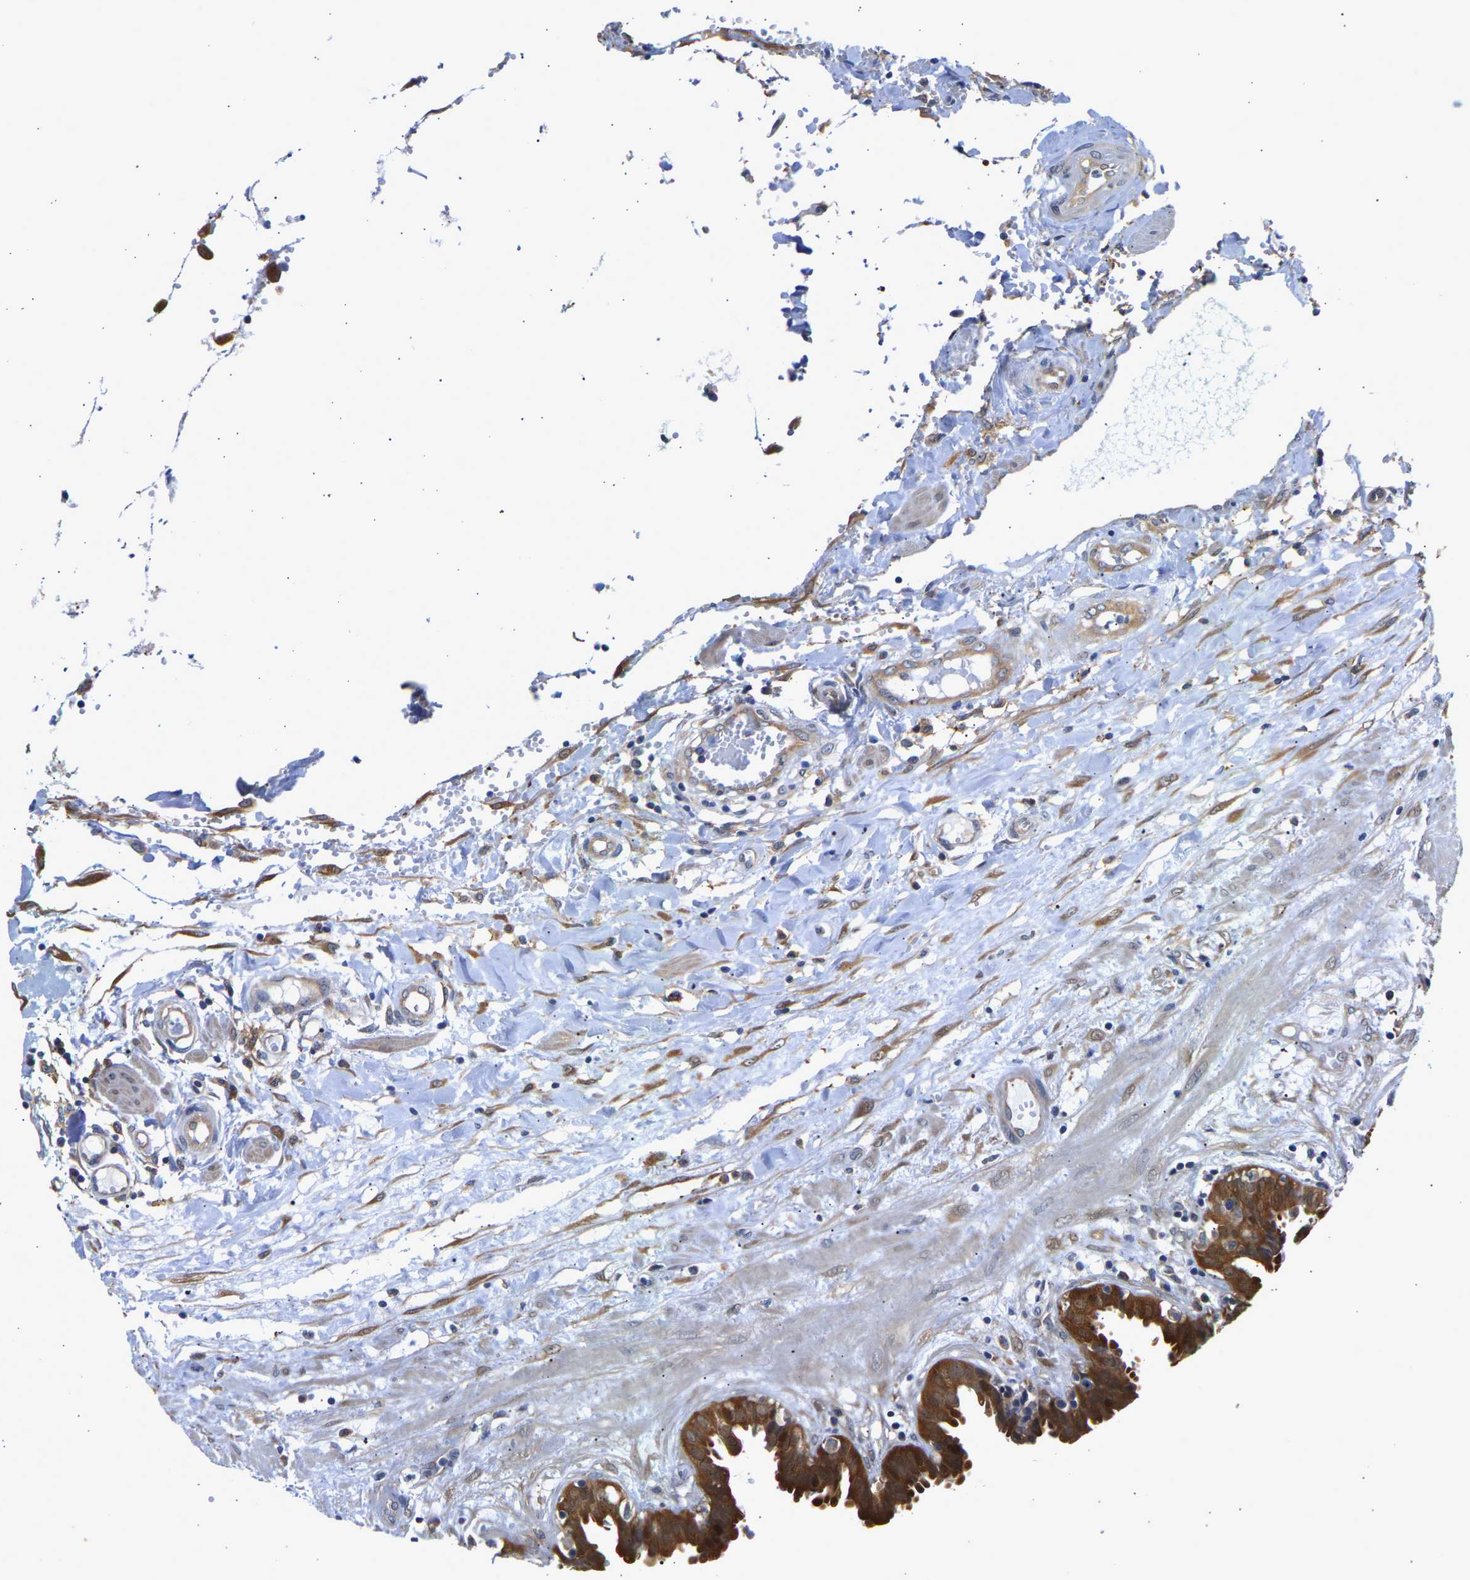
{"staining": {"intensity": "strong", "quantity": ">75%", "location": "cytoplasmic/membranous"}, "tissue": "fallopian tube", "cell_type": "Glandular cells", "image_type": "normal", "snomed": [{"axis": "morphology", "description": "Normal tissue, NOS"}, {"axis": "topography", "description": "Fallopian tube"}, {"axis": "topography", "description": "Placenta"}], "caption": "Fallopian tube stained for a protein (brown) displays strong cytoplasmic/membranous positive staining in about >75% of glandular cells.", "gene": "CCDC6", "patient": {"sex": "female", "age": 32}}